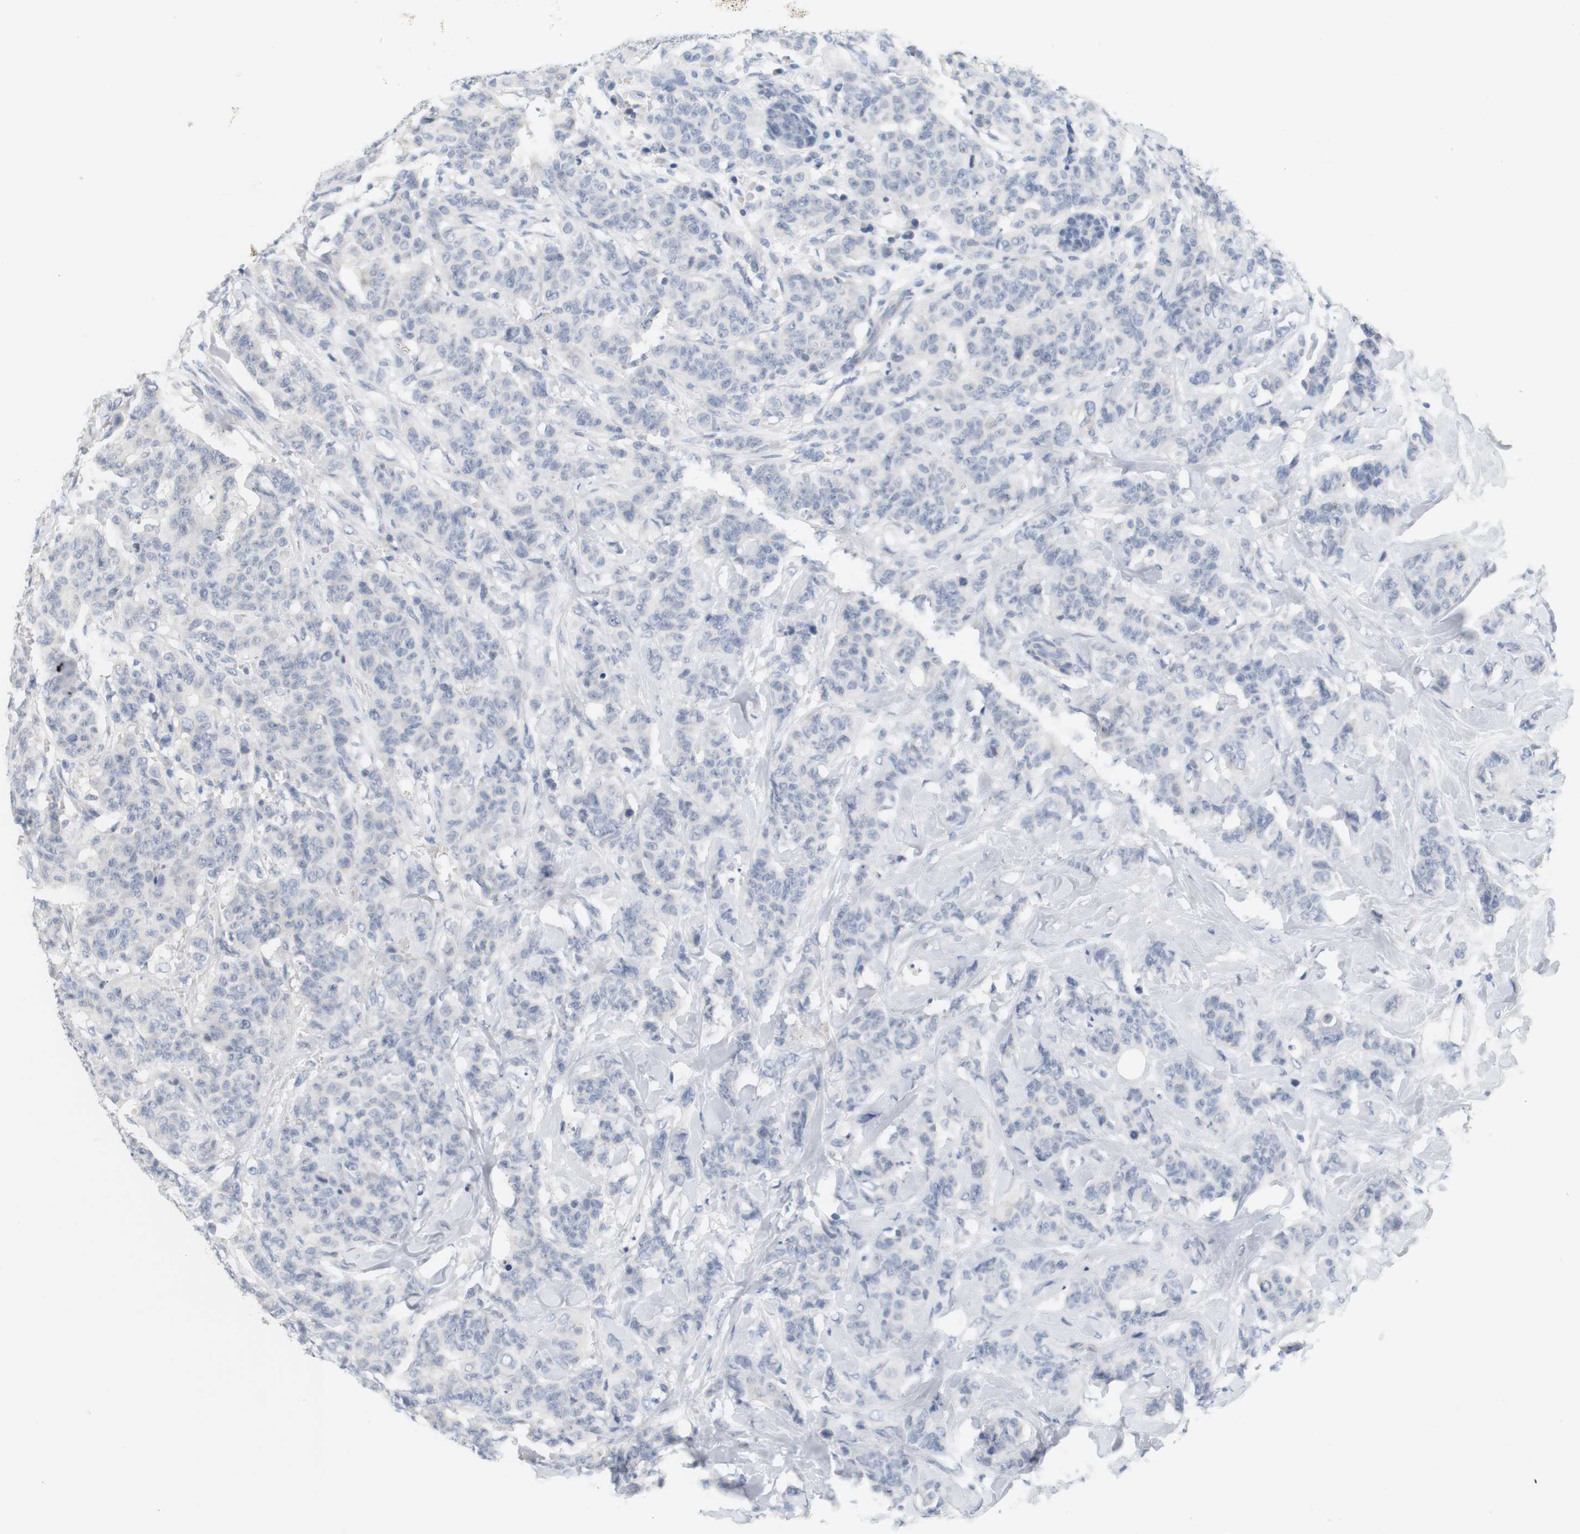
{"staining": {"intensity": "negative", "quantity": "none", "location": "none"}, "tissue": "breast cancer", "cell_type": "Tumor cells", "image_type": "cancer", "snomed": [{"axis": "morphology", "description": "Normal tissue, NOS"}, {"axis": "morphology", "description": "Duct carcinoma"}, {"axis": "topography", "description": "Breast"}], "caption": "Protein analysis of breast cancer displays no significant positivity in tumor cells.", "gene": "OPRM1", "patient": {"sex": "female", "age": 40}}